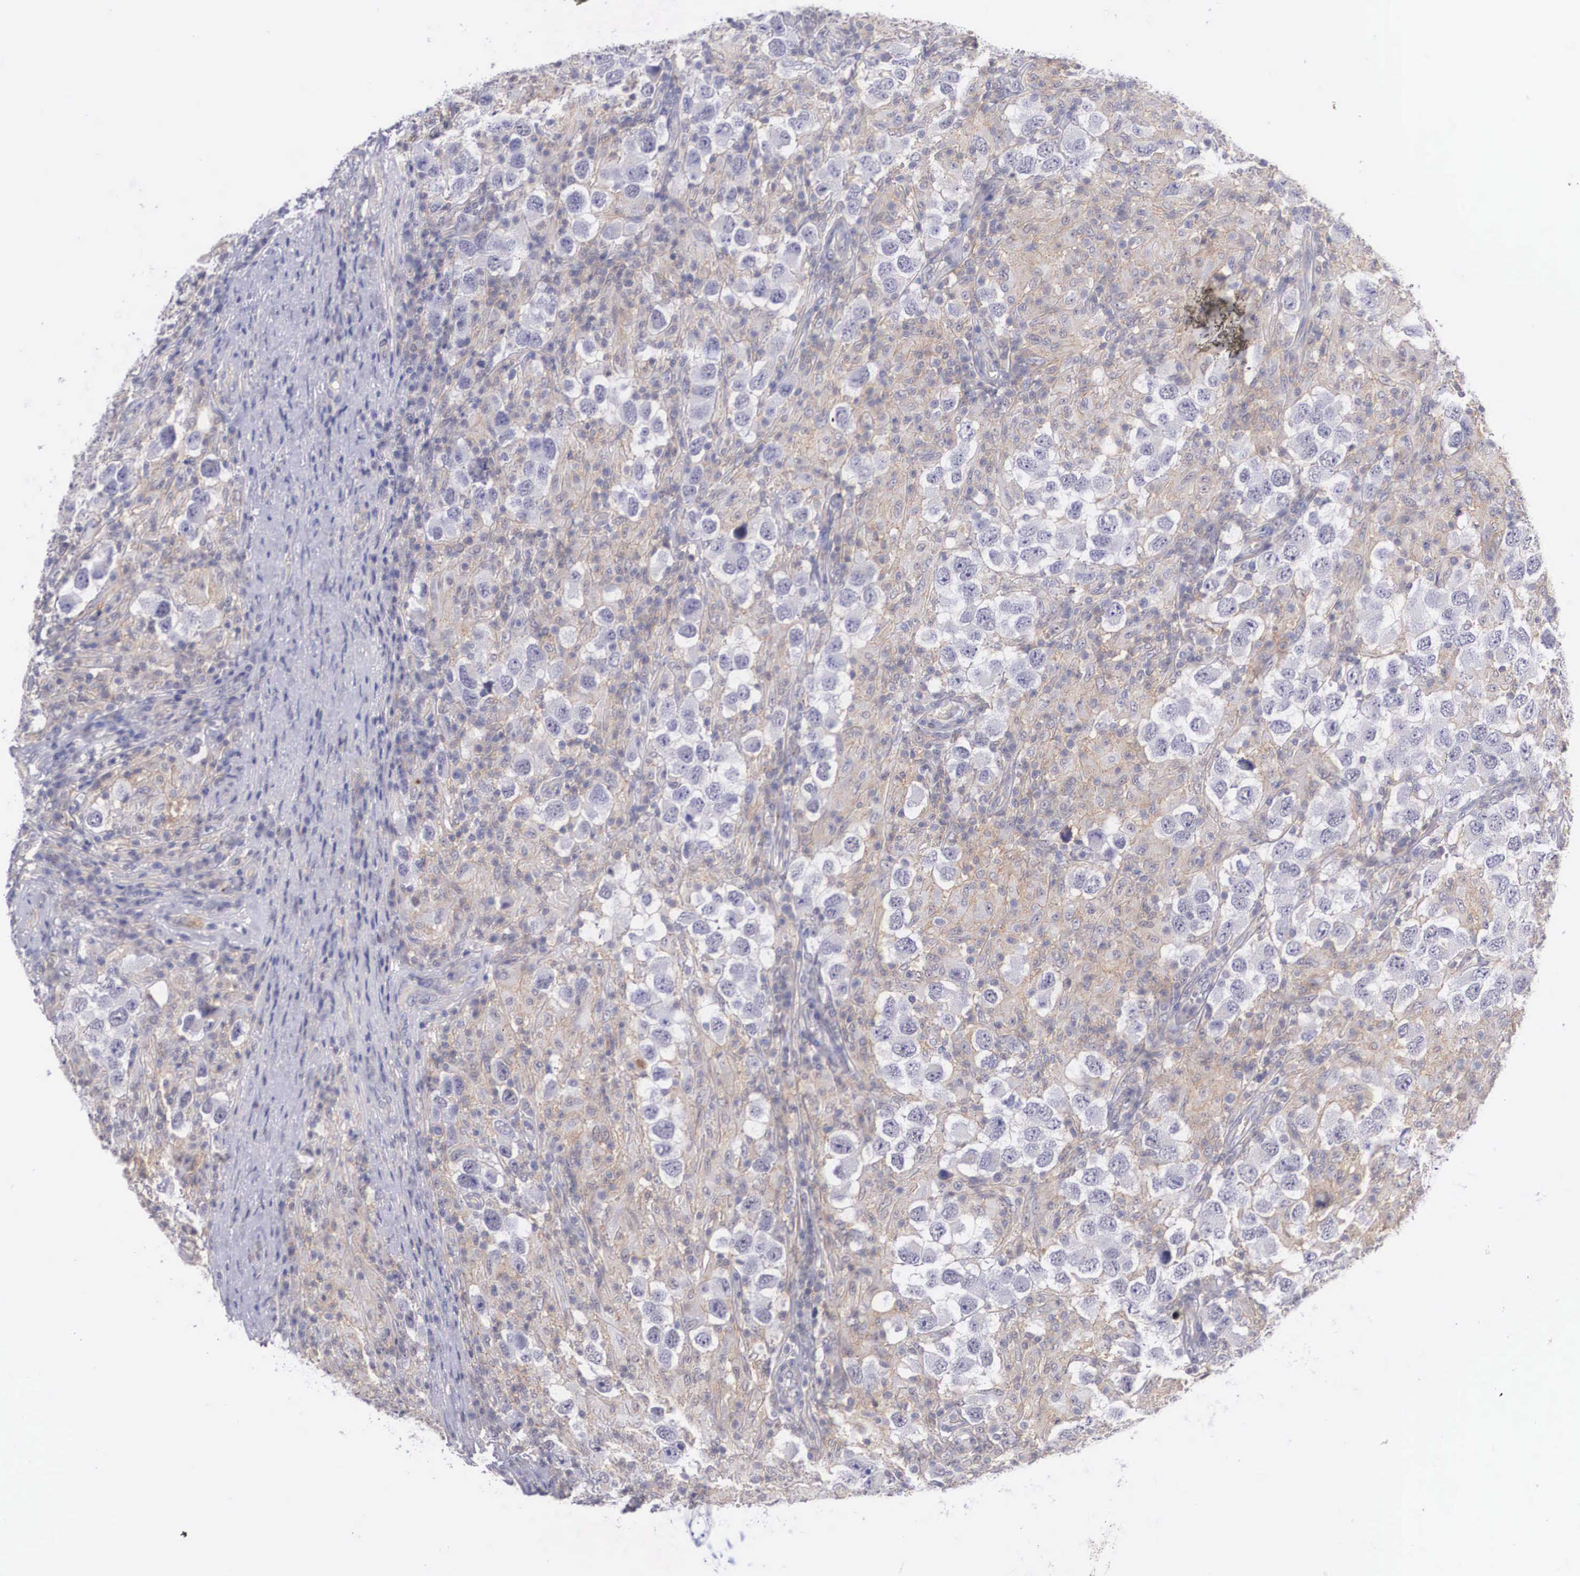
{"staining": {"intensity": "weak", "quantity": "<25%", "location": "cytoplasmic/membranous"}, "tissue": "testis cancer", "cell_type": "Tumor cells", "image_type": "cancer", "snomed": [{"axis": "morphology", "description": "Carcinoma, Embryonal, NOS"}, {"axis": "topography", "description": "Testis"}], "caption": "Micrograph shows no protein expression in tumor cells of testis cancer tissue.", "gene": "NR4A2", "patient": {"sex": "male", "age": 21}}